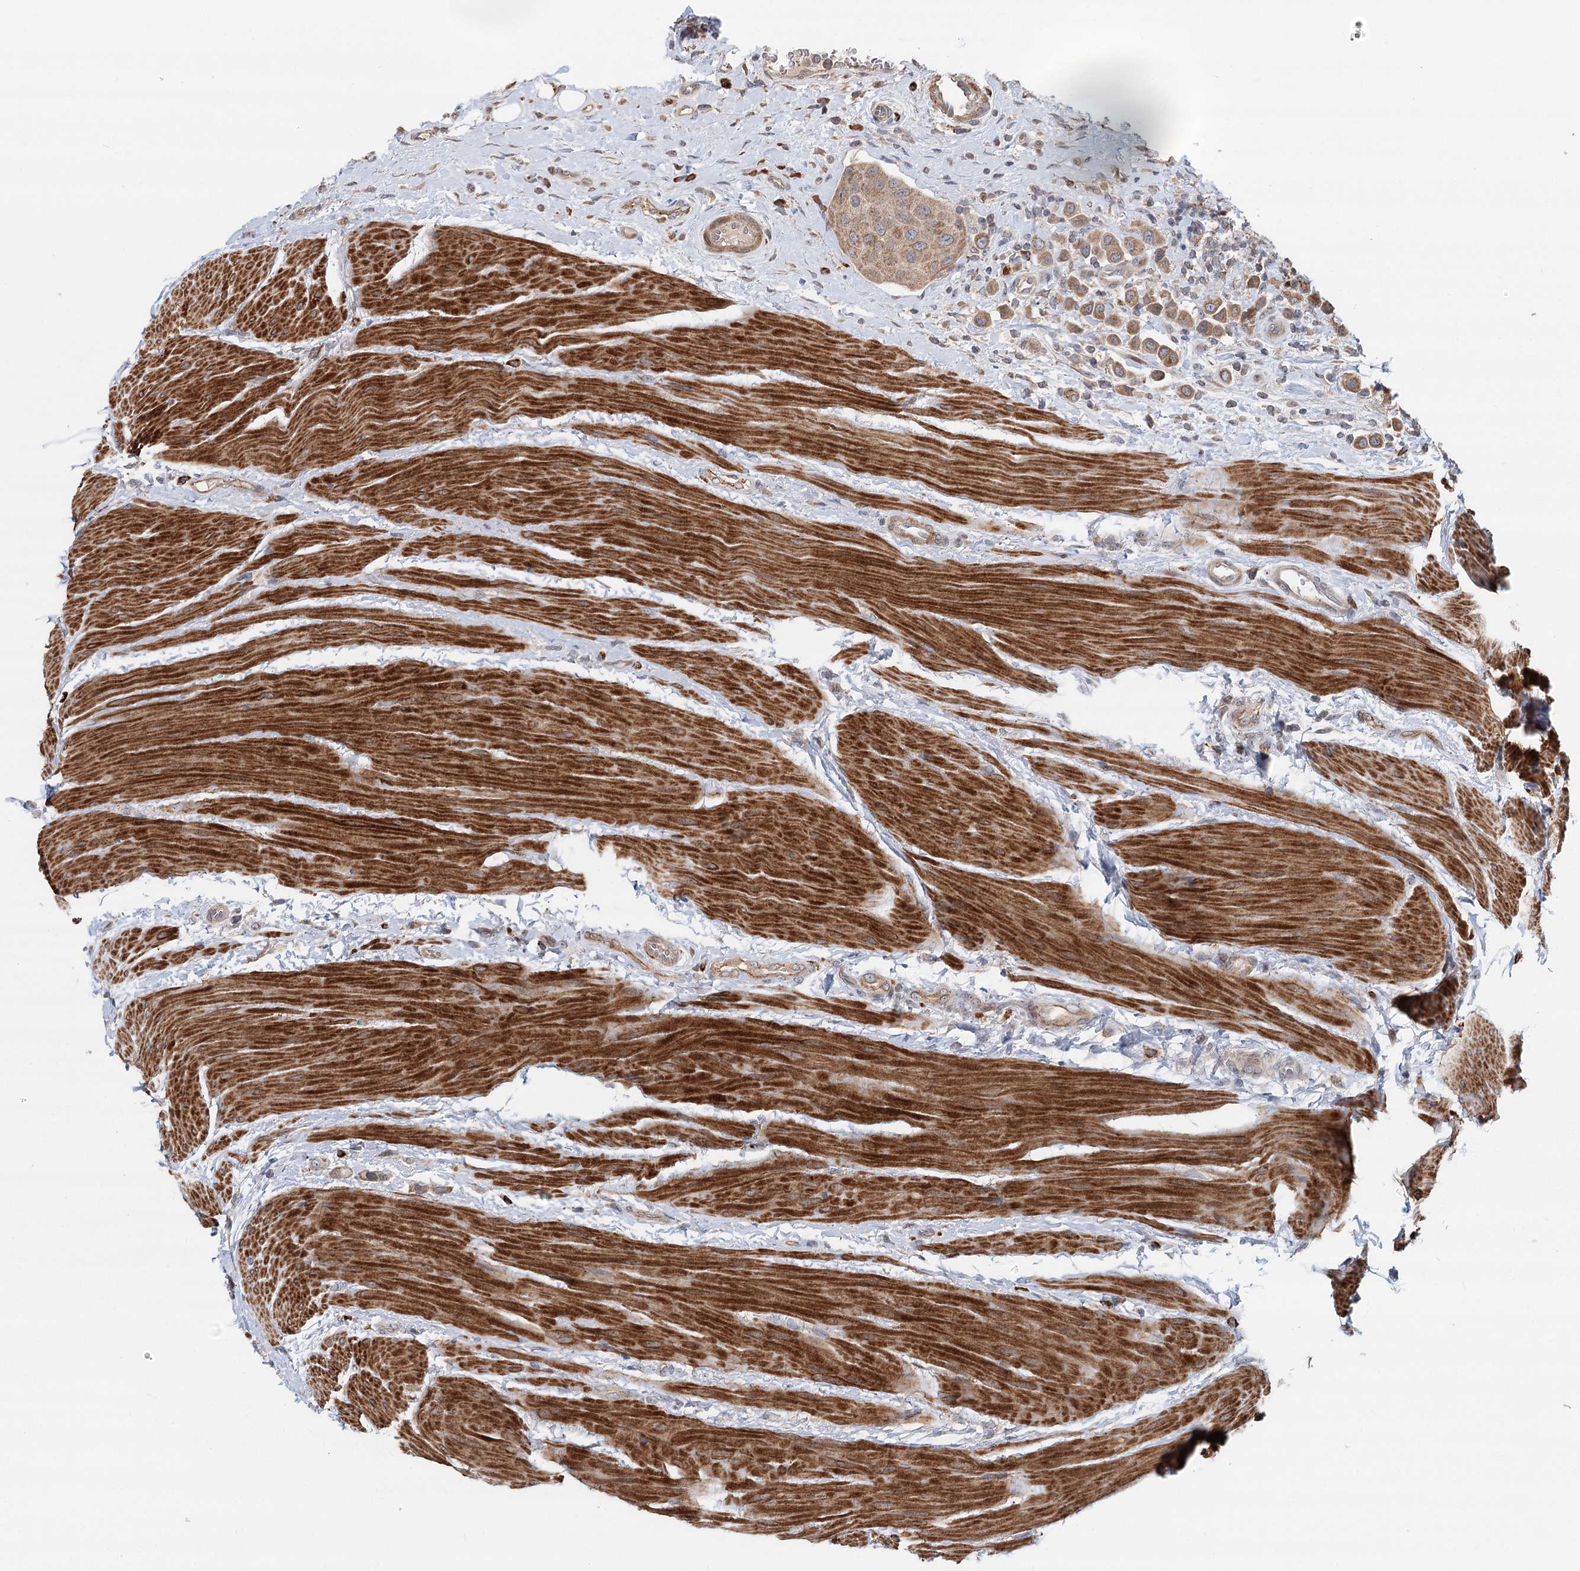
{"staining": {"intensity": "moderate", "quantity": ">75%", "location": "cytoplasmic/membranous"}, "tissue": "urothelial cancer", "cell_type": "Tumor cells", "image_type": "cancer", "snomed": [{"axis": "morphology", "description": "Urothelial carcinoma, High grade"}, {"axis": "topography", "description": "Urinary bladder"}], "caption": "This image demonstrates immunohistochemistry (IHC) staining of urothelial cancer, with medium moderate cytoplasmic/membranous expression in about >75% of tumor cells.", "gene": "RNF111", "patient": {"sex": "male", "age": 50}}